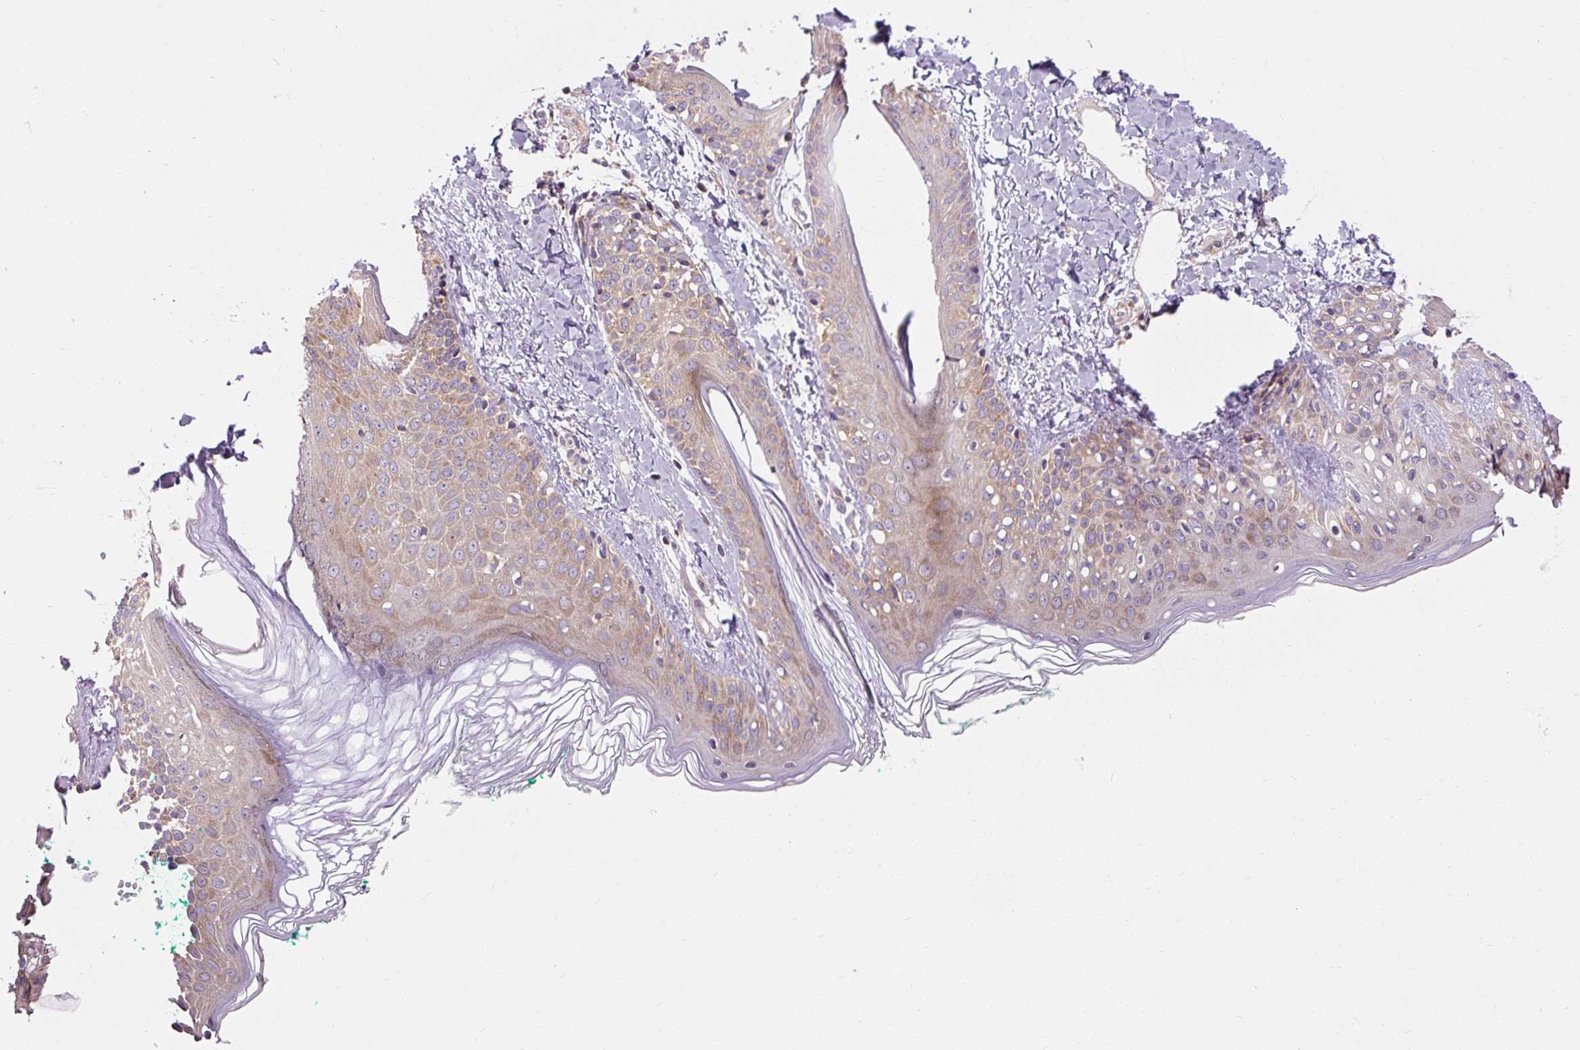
{"staining": {"intensity": "moderate", "quantity": "25%-75%", "location": "cytoplasmic/membranous"}, "tissue": "skin", "cell_type": "Fibroblasts", "image_type": "normal", "snomed": [{"axis": "morphology", "description": "Normal tissue, NOS"}, {"axis": "topography", "description": "Skin"}], "caption": "About 25%-75% of fibroblasts in normal skin display moderate cytoplasmic/membranous protein expression as visualized by brown immunohistochemical staining.", "gene": "PRSS48", "patient": {"sex": "male", "age": 16}}